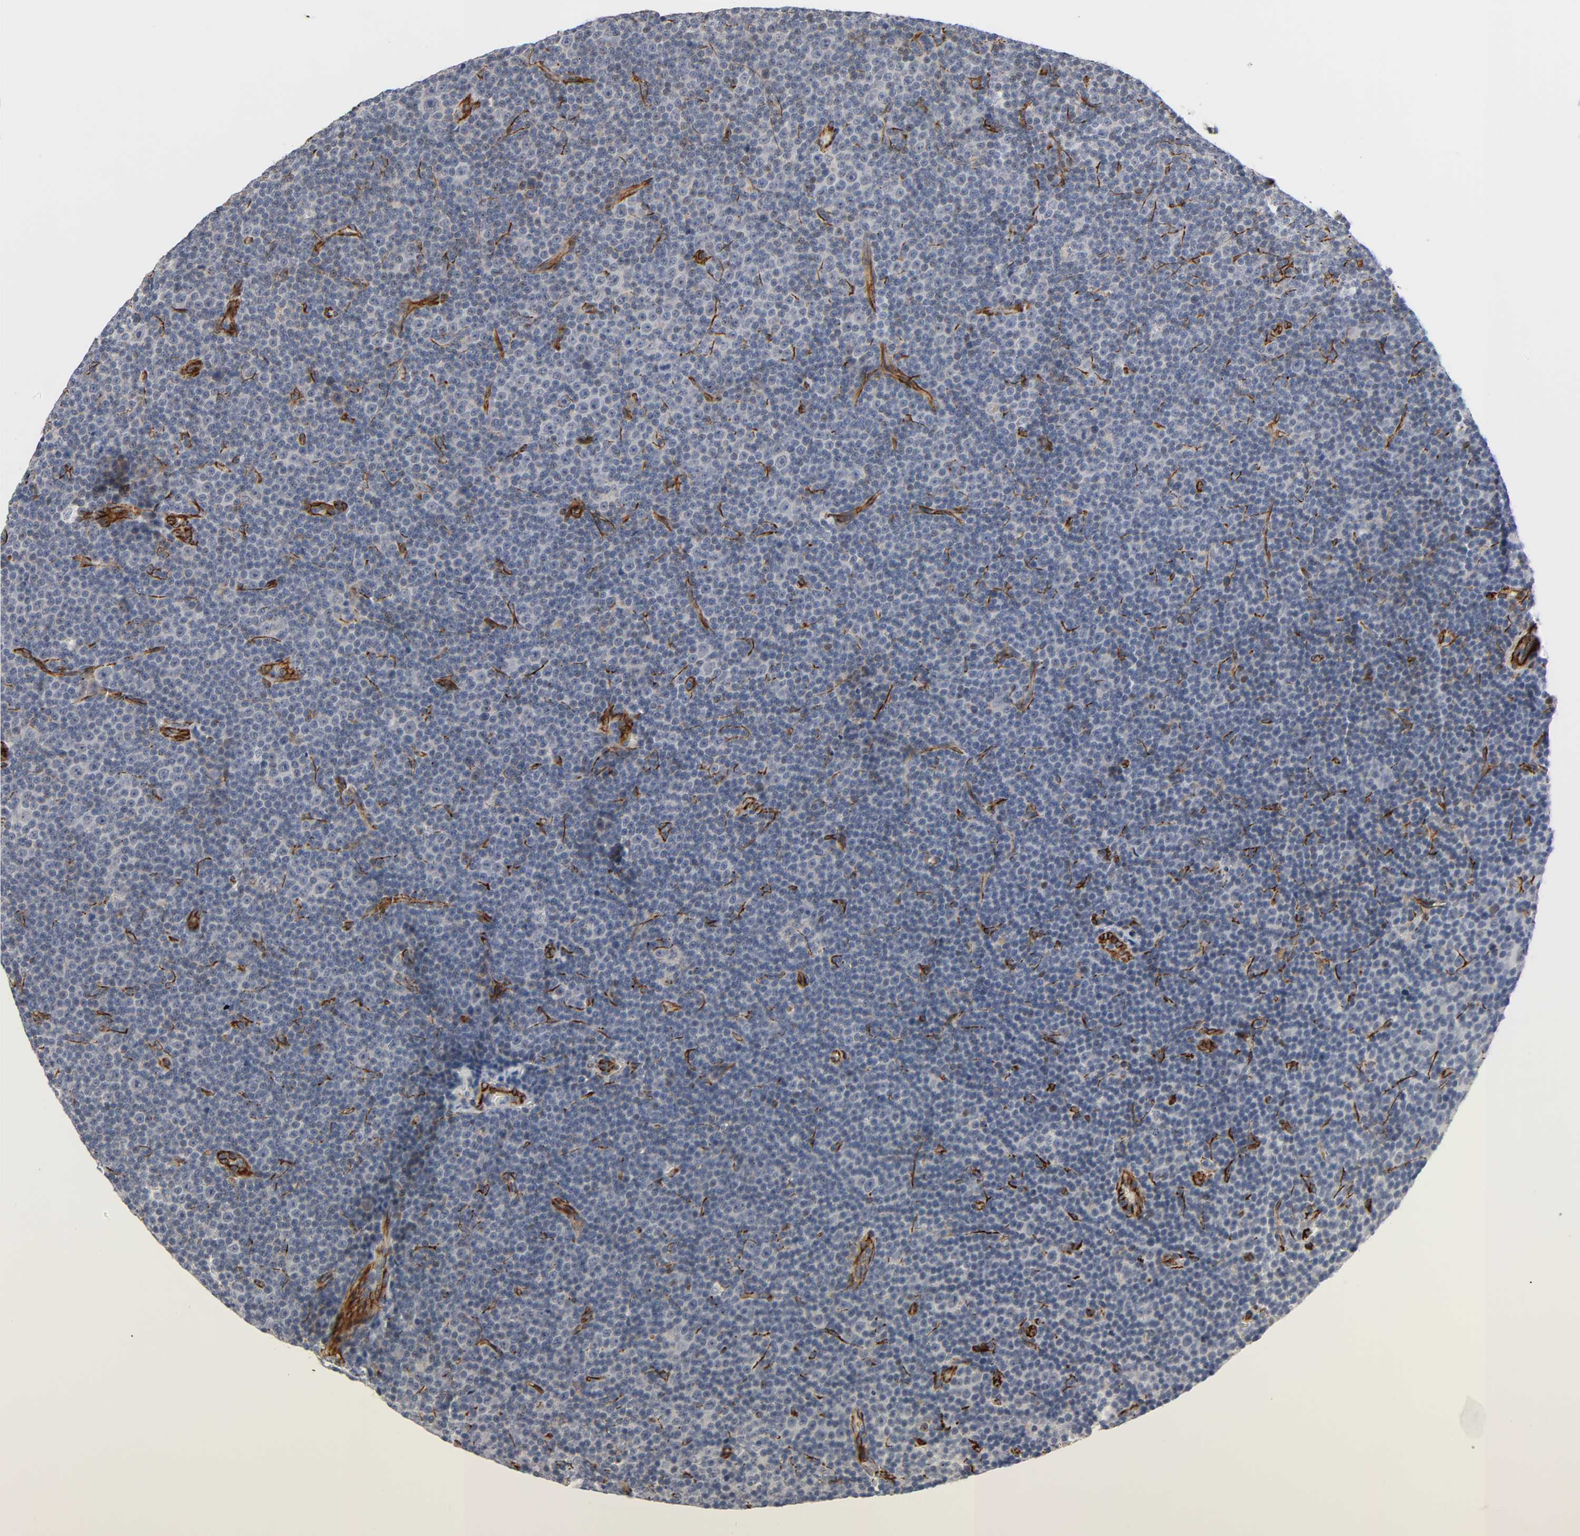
{"staining": {"intensity": "weak", "quantity": "<25%", "location": "cytoplasmic/membranous"}, "tissue": "lymphoma", "cell_type": "Tumor cells", "image_type": "cancer", "snomed": [{"axis": "morphology", "description": "Malignant lymphoma, non-Hodgkin's type, Low grade"}, {"axis": "topography", "description": "Lymph node"}], "caption": "Protein analysis of low-grade malignant lymphoma, non-Hodgkin's type displays no significant expression in tumor cells.", "gene": "REEP6", "patient": {"sex": "female", "age": 67}}